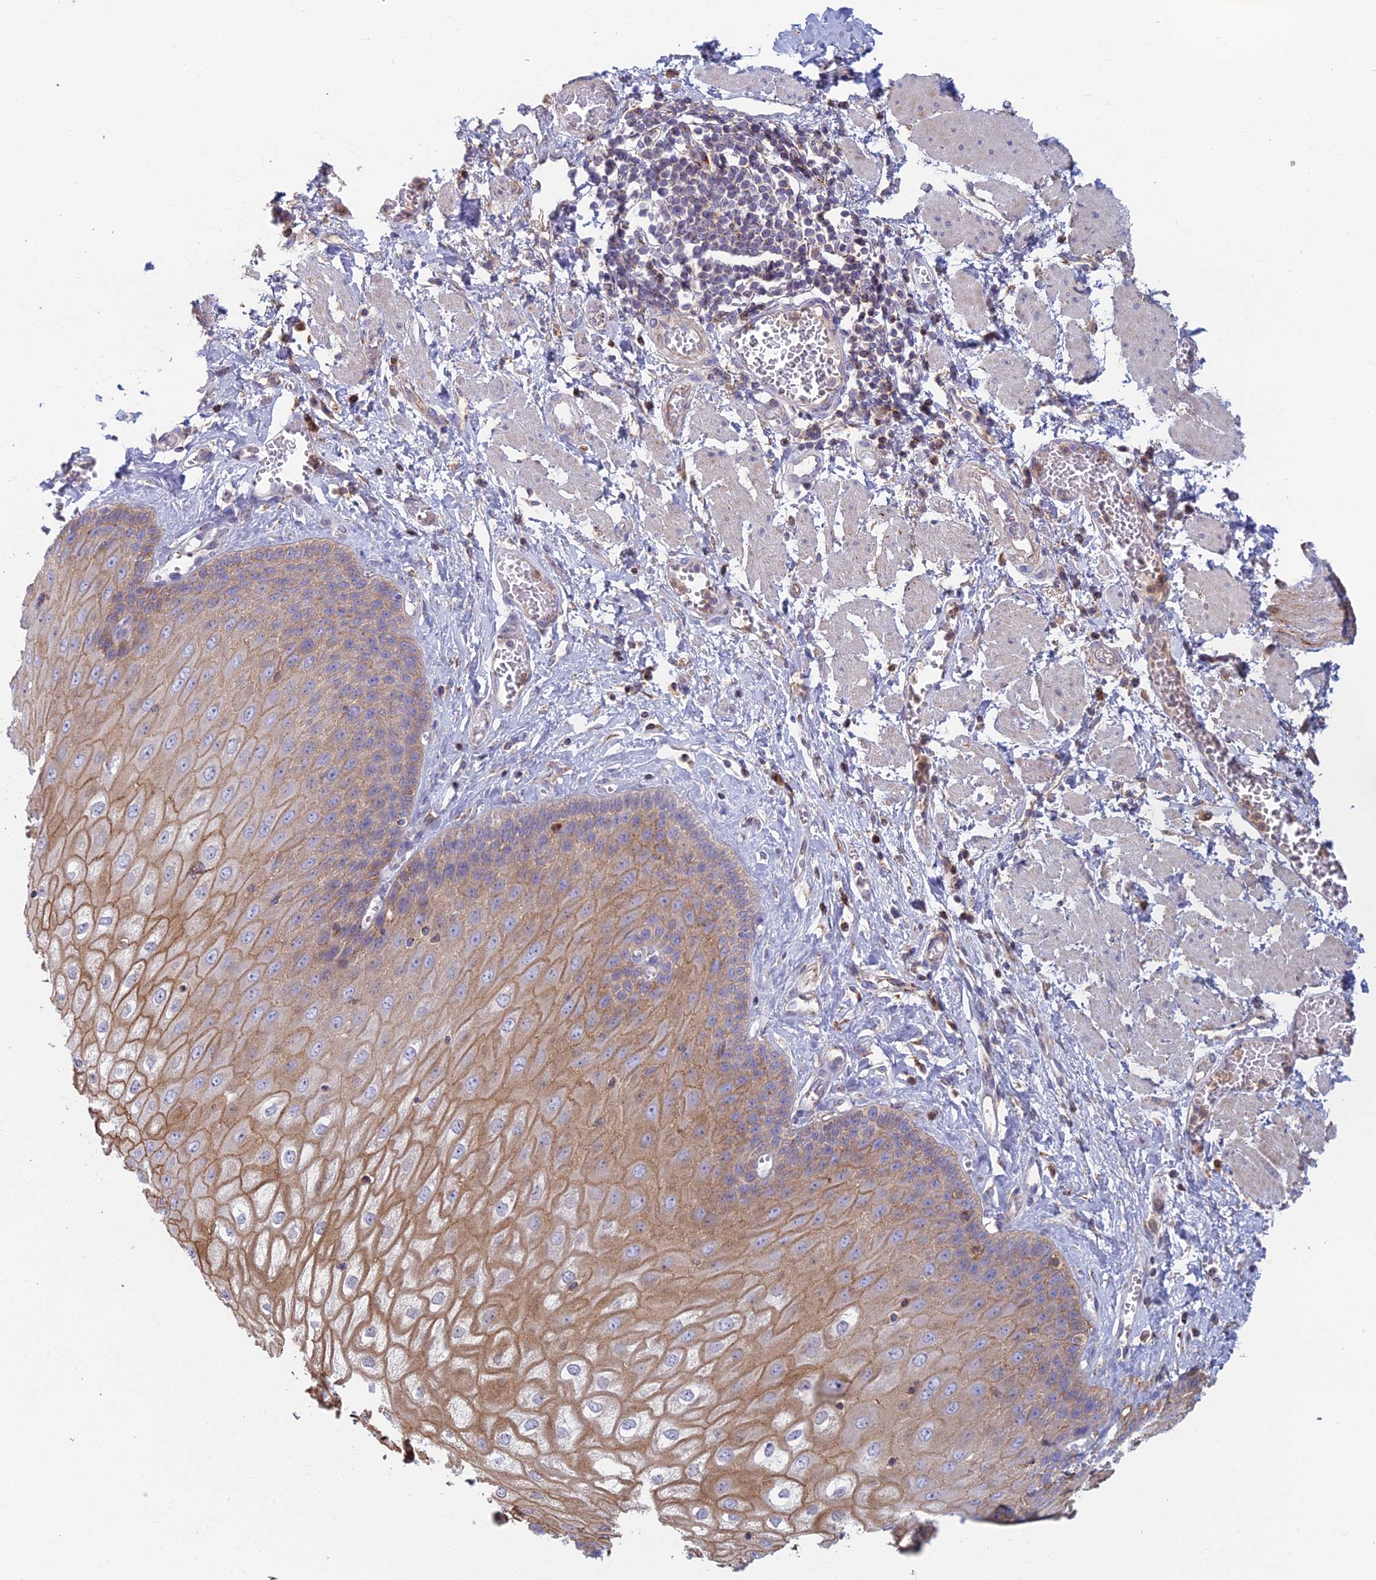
{"staining": {"intensity": "moderate", "quantity": ">75%", "location": "cytoplasmic/membranous"}, "tissue": "esophagus", "cell_type": "Squamous epithelial cells", "image_type": "normal", "snomed": [{"axis": "morphology", "description": "Normal tissue, NOS"}, {"axis": "topography", "description": "Esophagus"}], "caption": "Immunohistochemistry micrograph of normal esophagus stained for a protein (brown), which shows medium levels of moderate cytoplasmic/membranous expression in about >75% of squamous epithelial cells.", "gene": "IFTAP", "patient": {"sex": "male", "age": 60}}